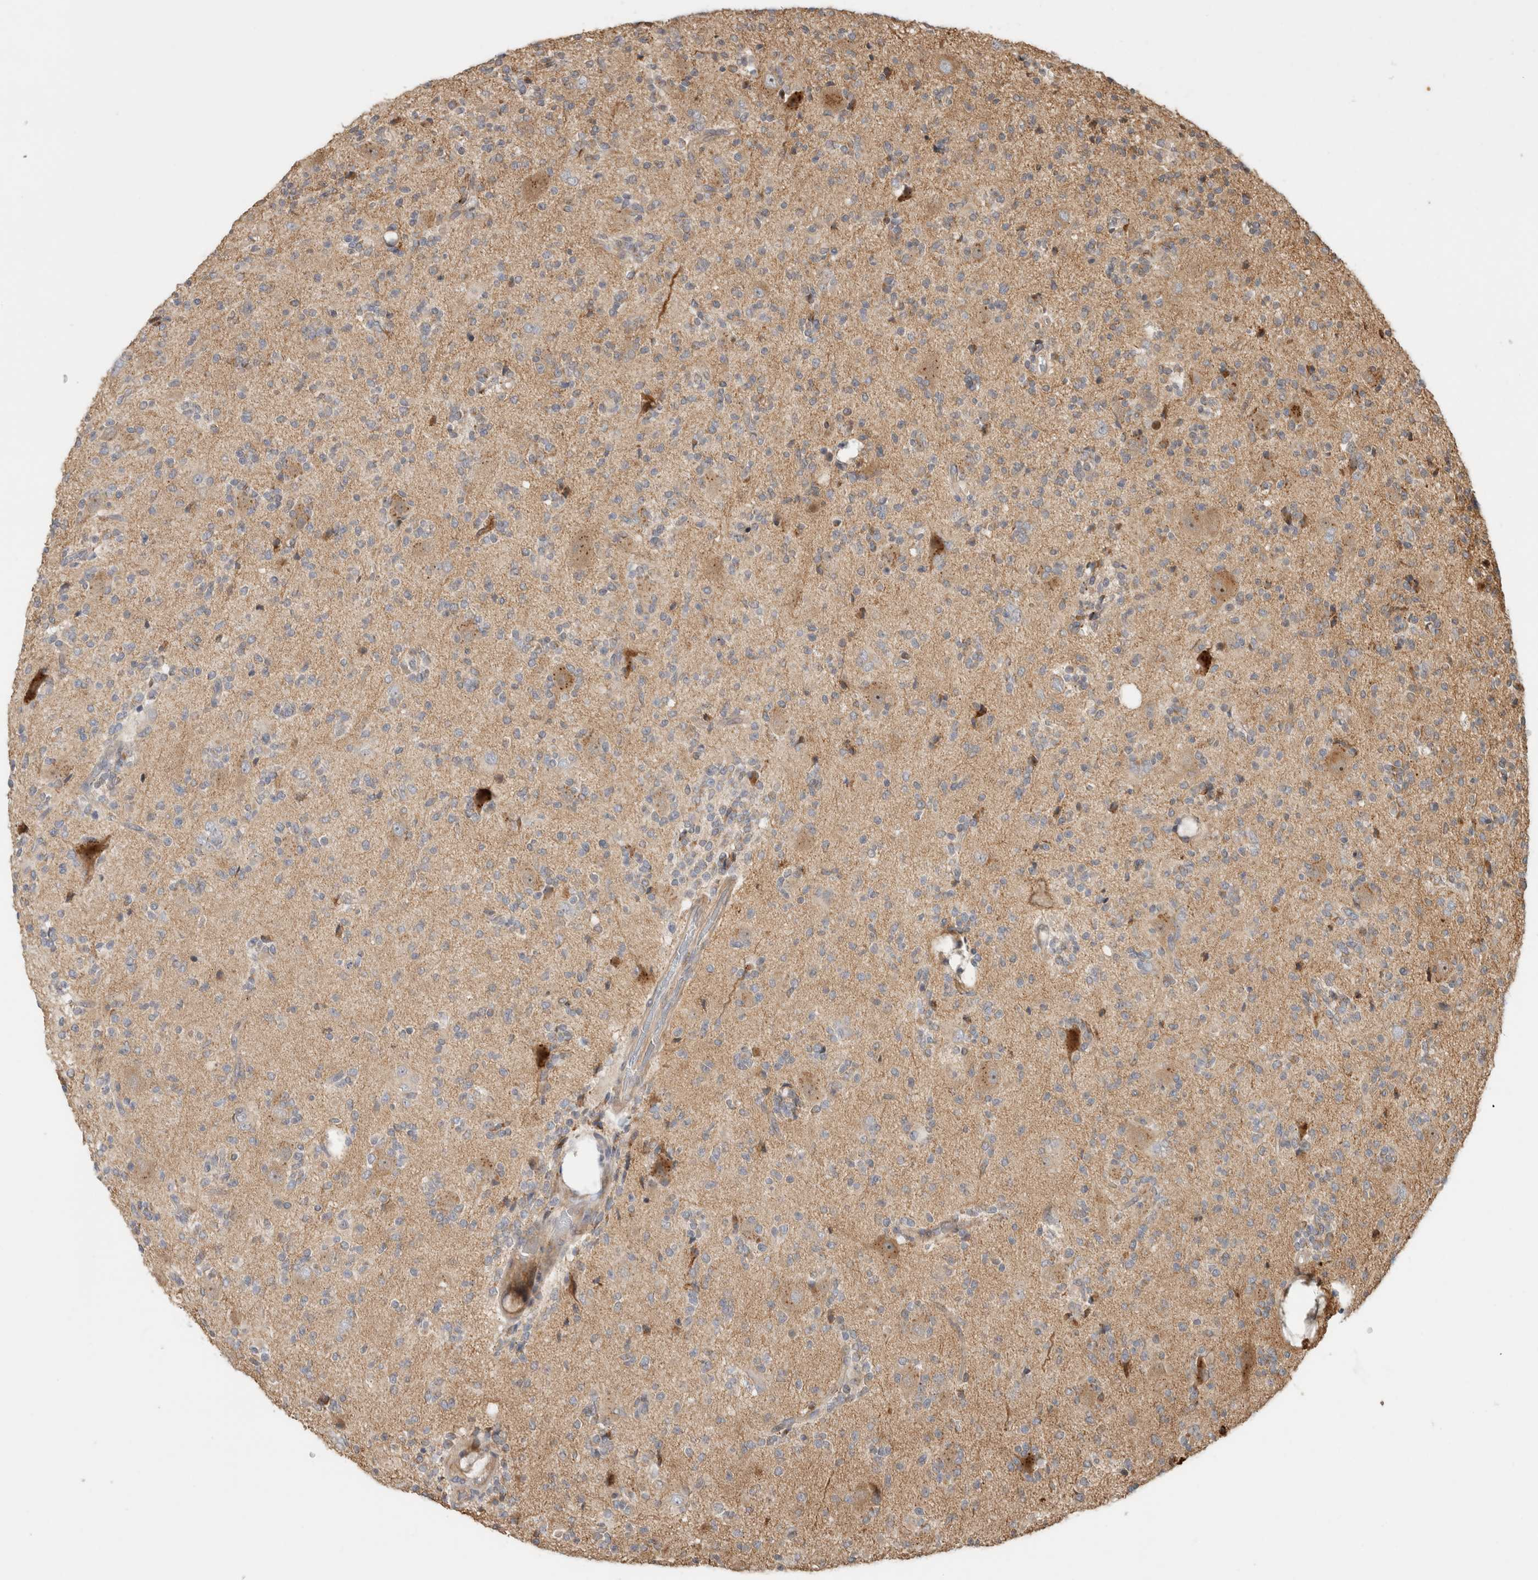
{"staining": {"intensity": "moderate", "quantity": "25%-75%", "location": "cytoplasmic/membranous"}, "tissue": "glioma", "cell_type": "Tumor cells", "image_type": "cancer", "snomed": [{"axis": "morphology", "description": "Glioma, malignant, High grade"}, {"axis": "topography", "description": "Brain"}], "caption": "An immunohistochemistry histopathology image of neoplastic tissue is shown. Protein staining in brown labels moderate cytoplasmic/membranous positivity in glioma within tumor cells. The staining is performed using DAB brown chromogen to label protein expression. The nuclei are counter-stained blue using hematoxylin.", "gene": "PCDHB15", "patient": {"sex": "male", "age": 34}}